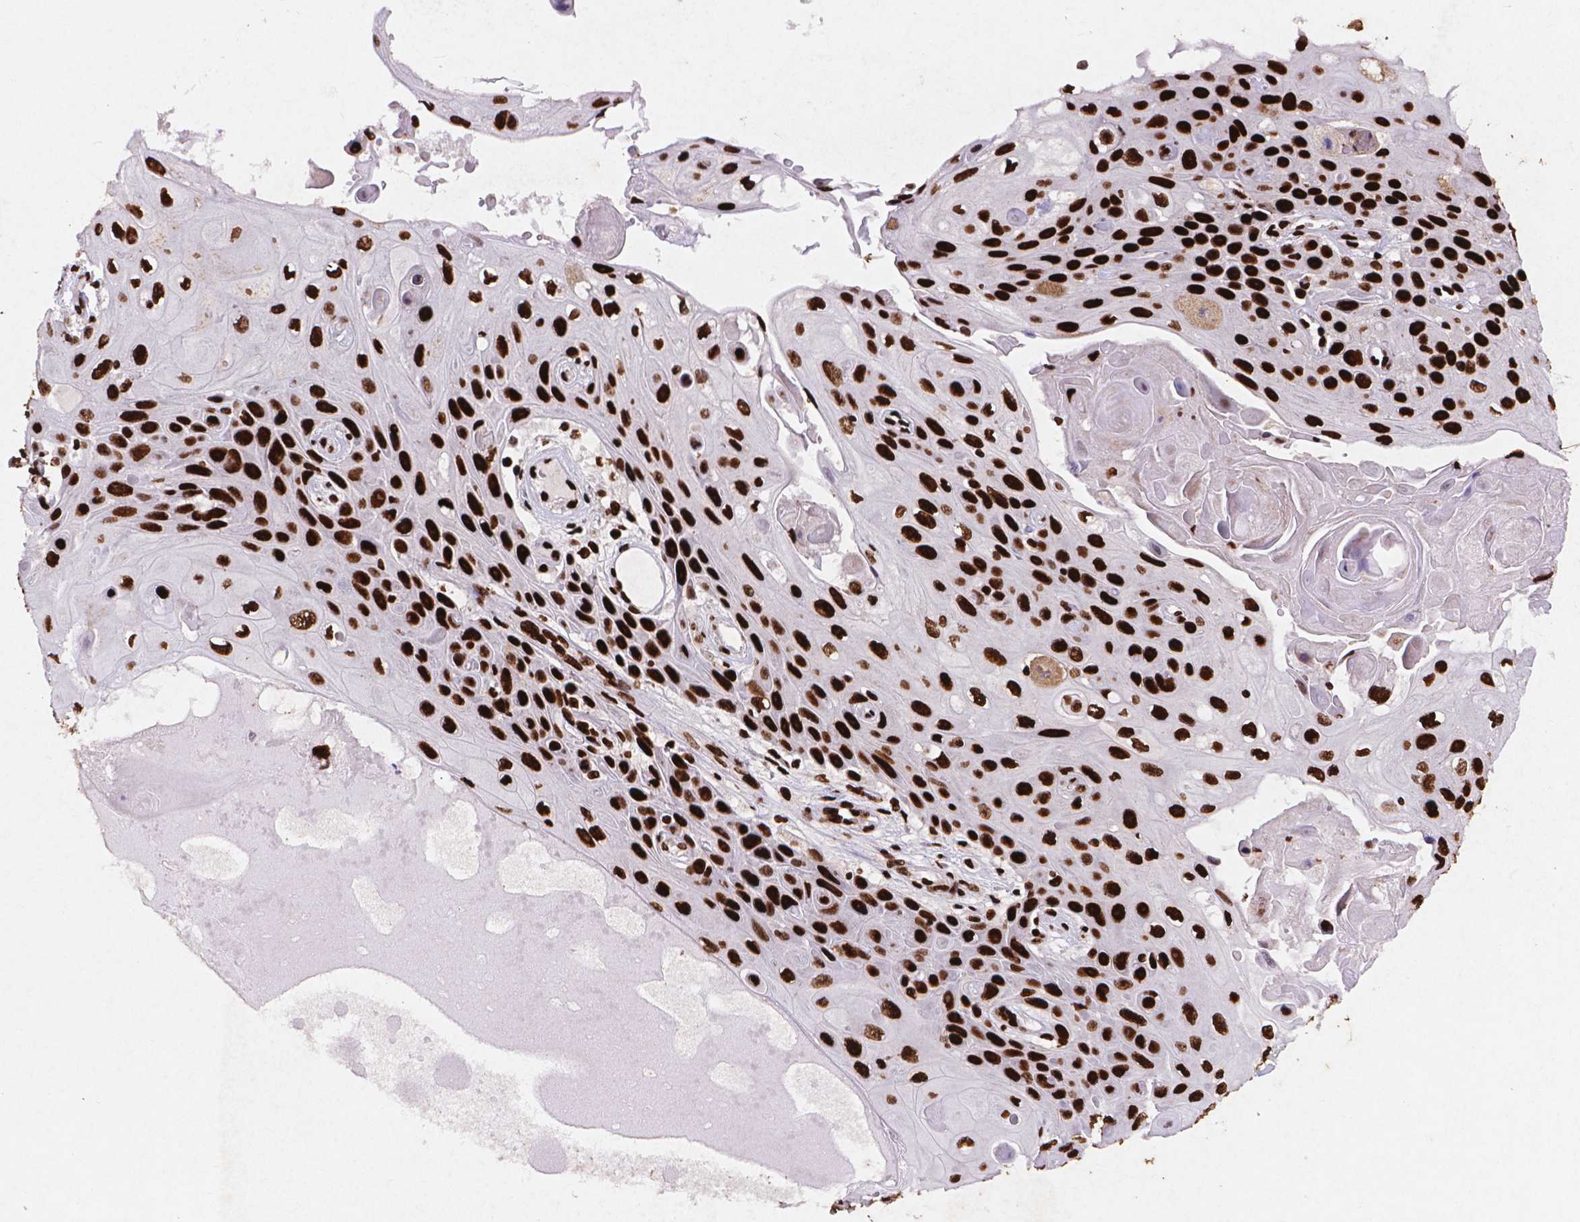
{"staining": {"intensity": "strong", "quantity": ">75%", "location": "nuclear"}, "tissue": "skin cancer", "cell_type": "Tumor cells", "image_type": "cancer", "snomed": [{"axis": "morphology", "description": "Squamous cell carcinoma, NOS"}, {"axis": "topography", "description": "Skin"}], "caption": "A brown stain shows strong nuclear expression of a protein in skin squamous cell carcinoma tumor cells. The protein is shown in brown color, while the nuclei are stained blue.", "gene": "CITED2", "patient": {"sex": "male", "age": 82}}